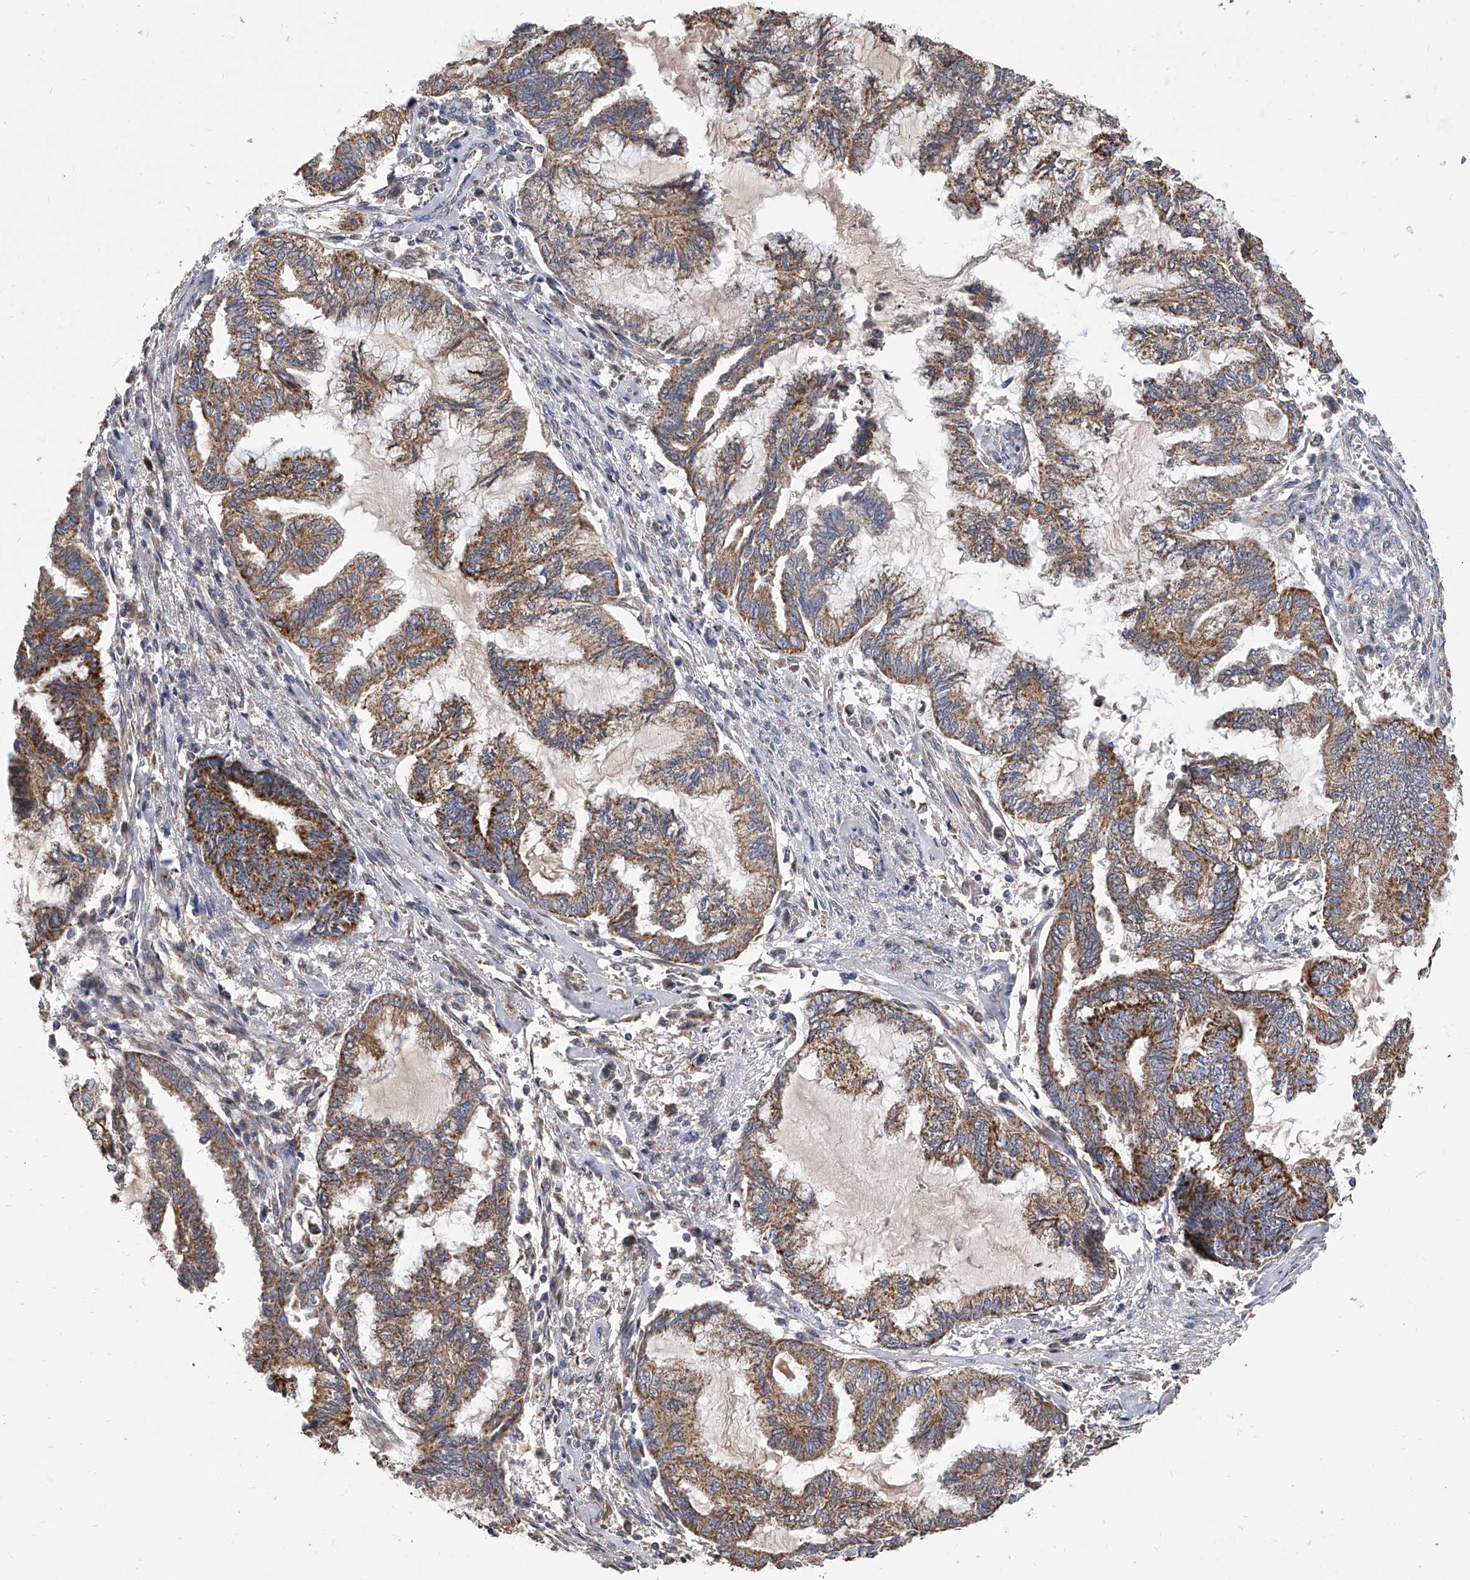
{"staining": {"intensity": "moderate", "quantity": ">75%", "location": "cytoplasmic/membranous"}, "tissue": "endometrial cancer", "cell_type": "Tumor cells", "image_type": "cancer", "snomed": [{"axis": "morphology", "description": "Adenocarcinoma, NOS"}, {"axis": "topography", "description": "Endometrium"}], "caption": "A brown stain shows moderate cytoplasmic/membranous positivity of a protein in human endometrial cancer tumor cells. The staining is performed using DAB (3,3'-diaminobenzidine) brown chromogen to label protein expression. The nuclei are counter-stained blue using hematoxylin.", "gene": "MRPL28", "patient": {"sex": "female", "age": 86}}